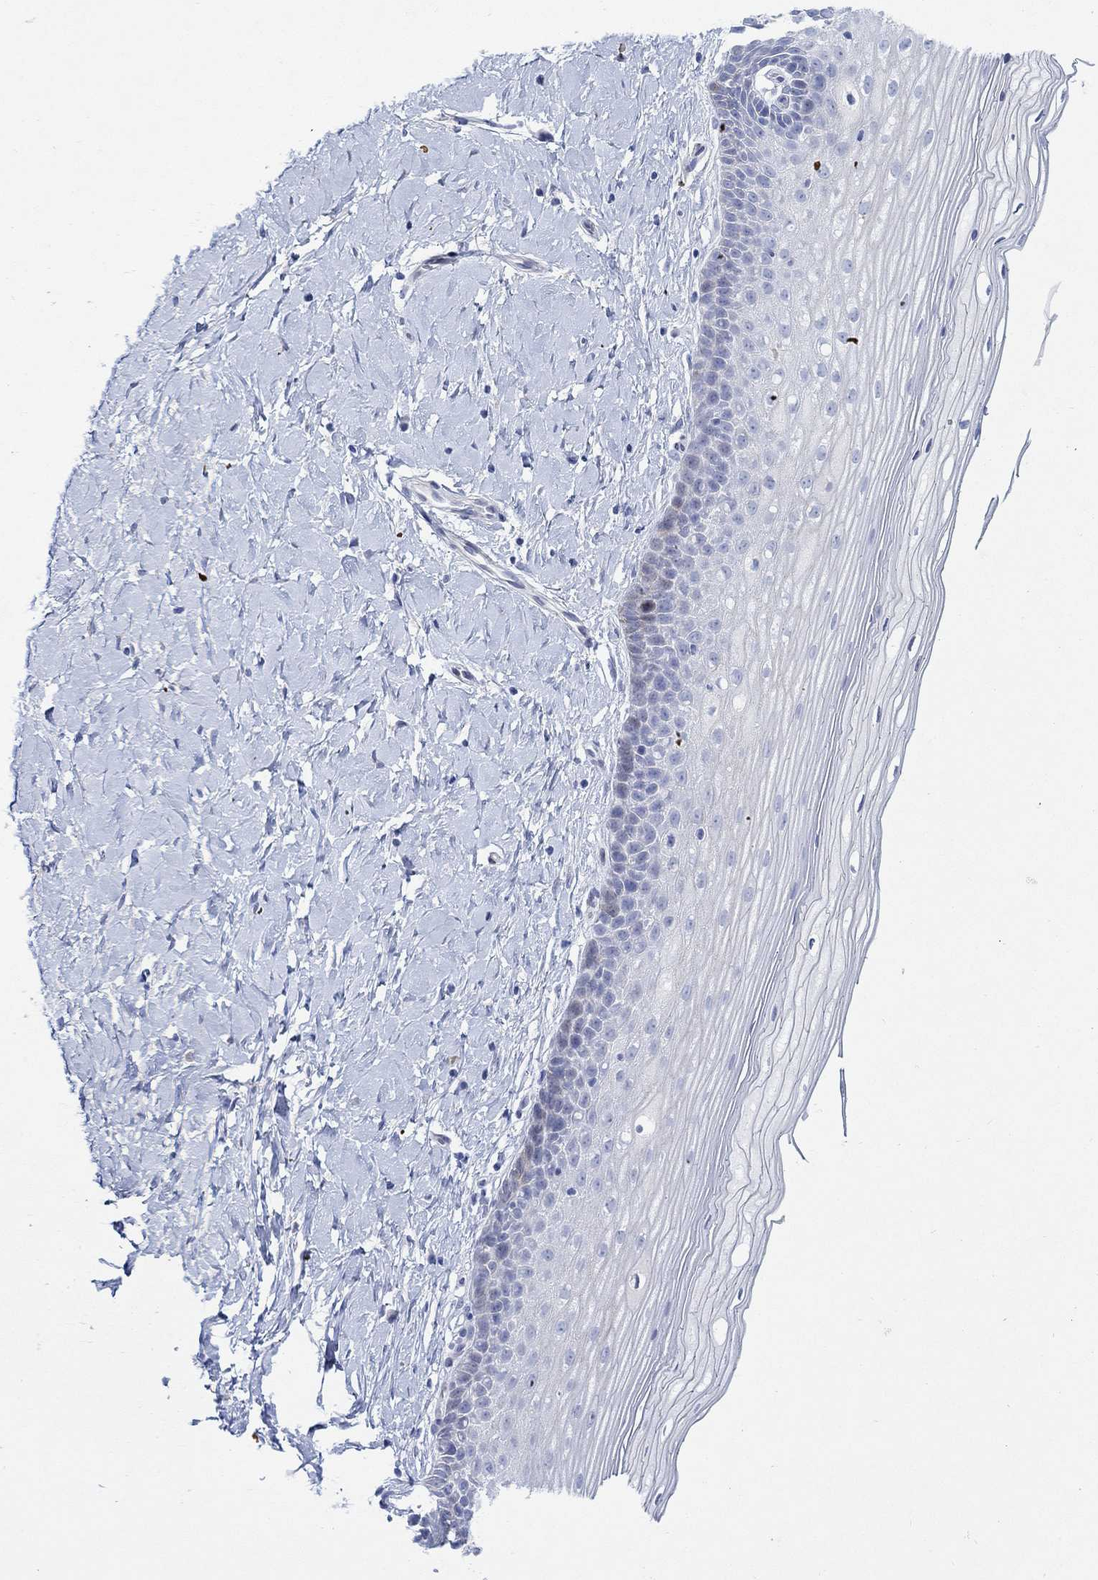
{"staining": {"intensity": "negative", "quantity": "none", "location": "none"}, "tissue": "cervix", "cell_type": "Glandular cells", "image_type": "normal", "snomed": [{"axis": "morphology", "description": "Normal tissue, NOS"}, {"axis": "topography", "description": "Cervix"}], "caption": "An image of human cervix is negative for staining in glandular cells.", "gene": "KSR2", "patient": {"sex": "female", "age": 37}}